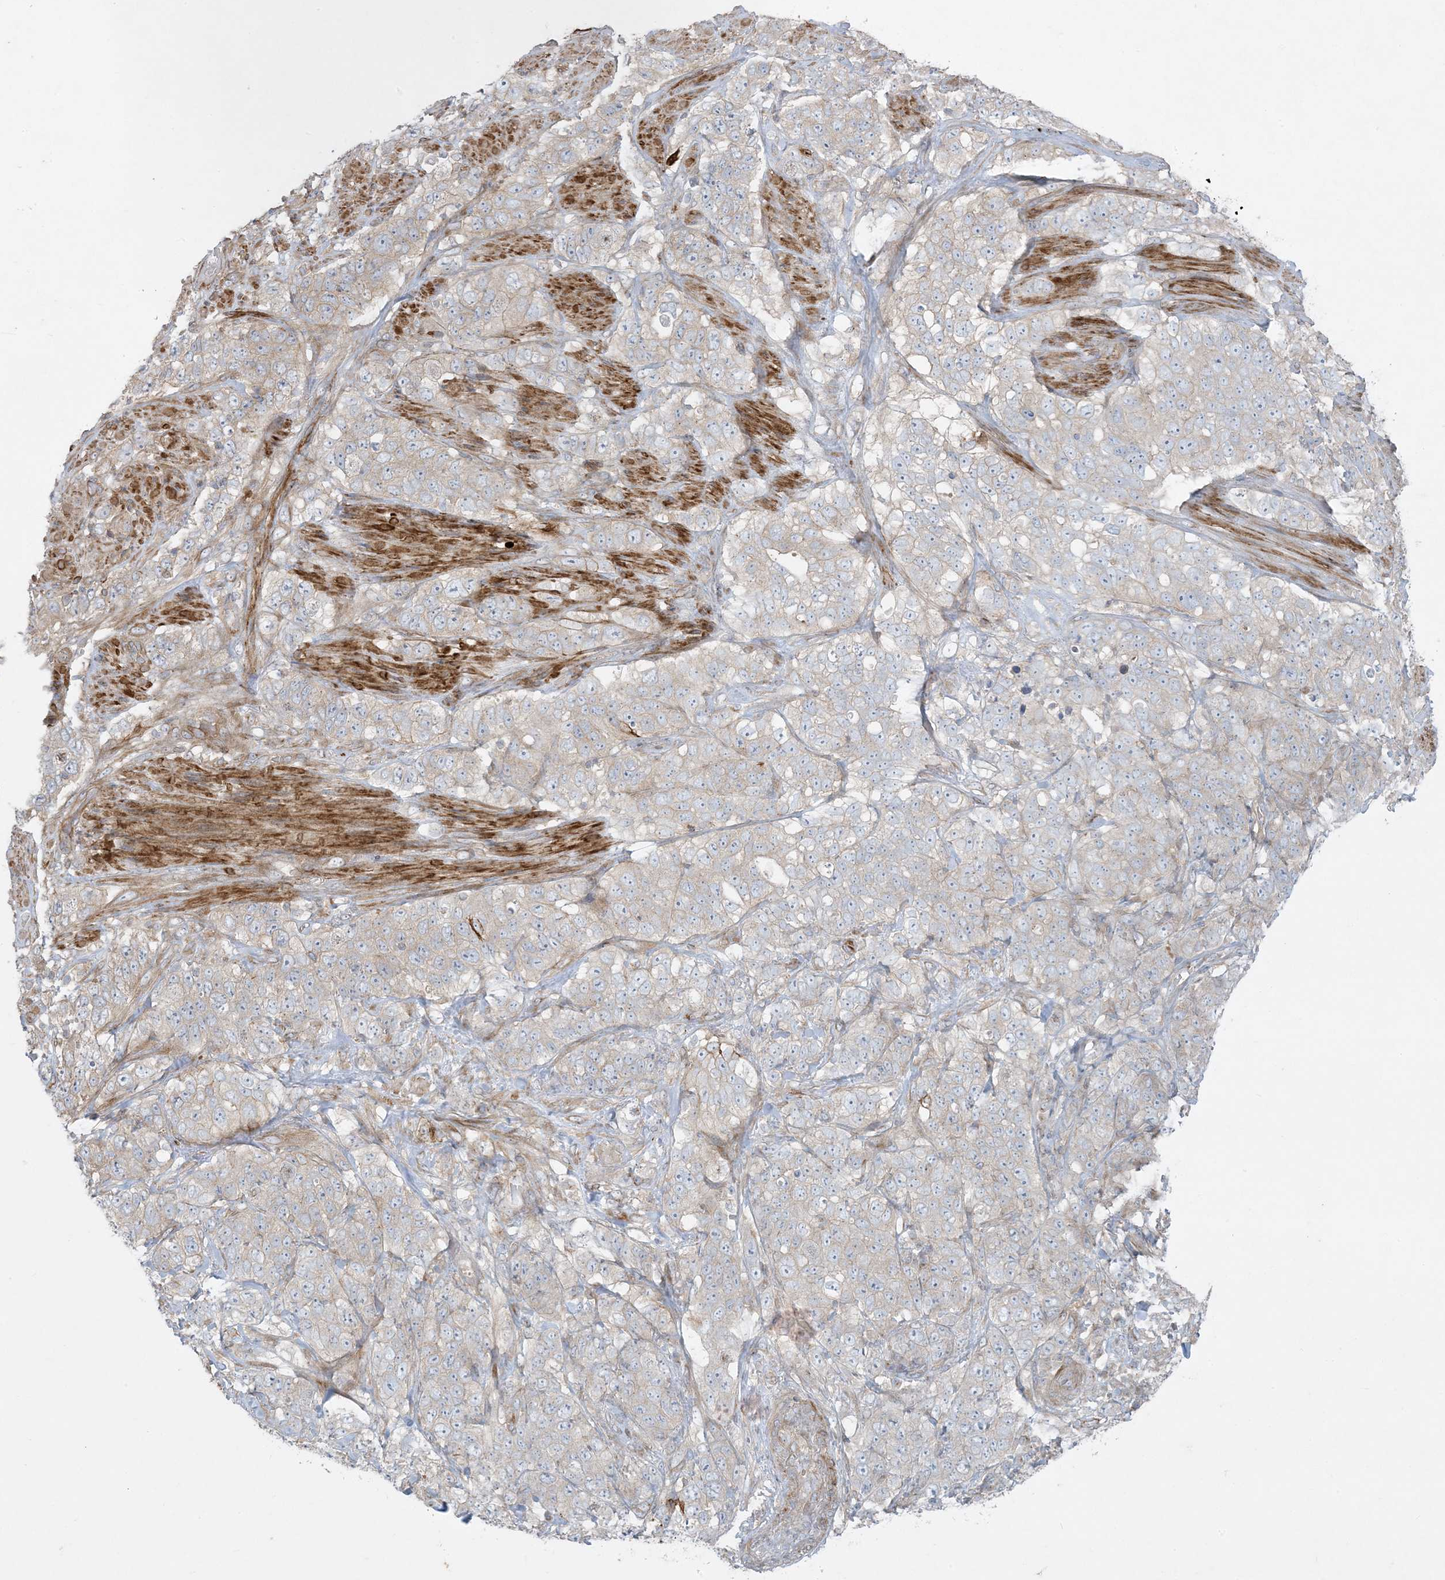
{"staining": {"intensity": "weak", "quantity": "25%-75%", "location": "cytoplasmic/membranous"}, "tissue": "stomach cancer", "cell_type": "Tumor cells", "image_type": "cancer", "snomed": [{"axis": "morphology", "description": "Adenocarcinoma, NOS"}, {"axis": "topography", "description": "Stomach"}], "caption": "About 25%-75% of tumor cells in adenocarcinoma (stomach) exhibit weak cytoplasmic/membranous protein expression as visualized by brown immunohistochemical staining.", "gene": "PIK3R4", "patient": {"sex": "male", "age": 48}}